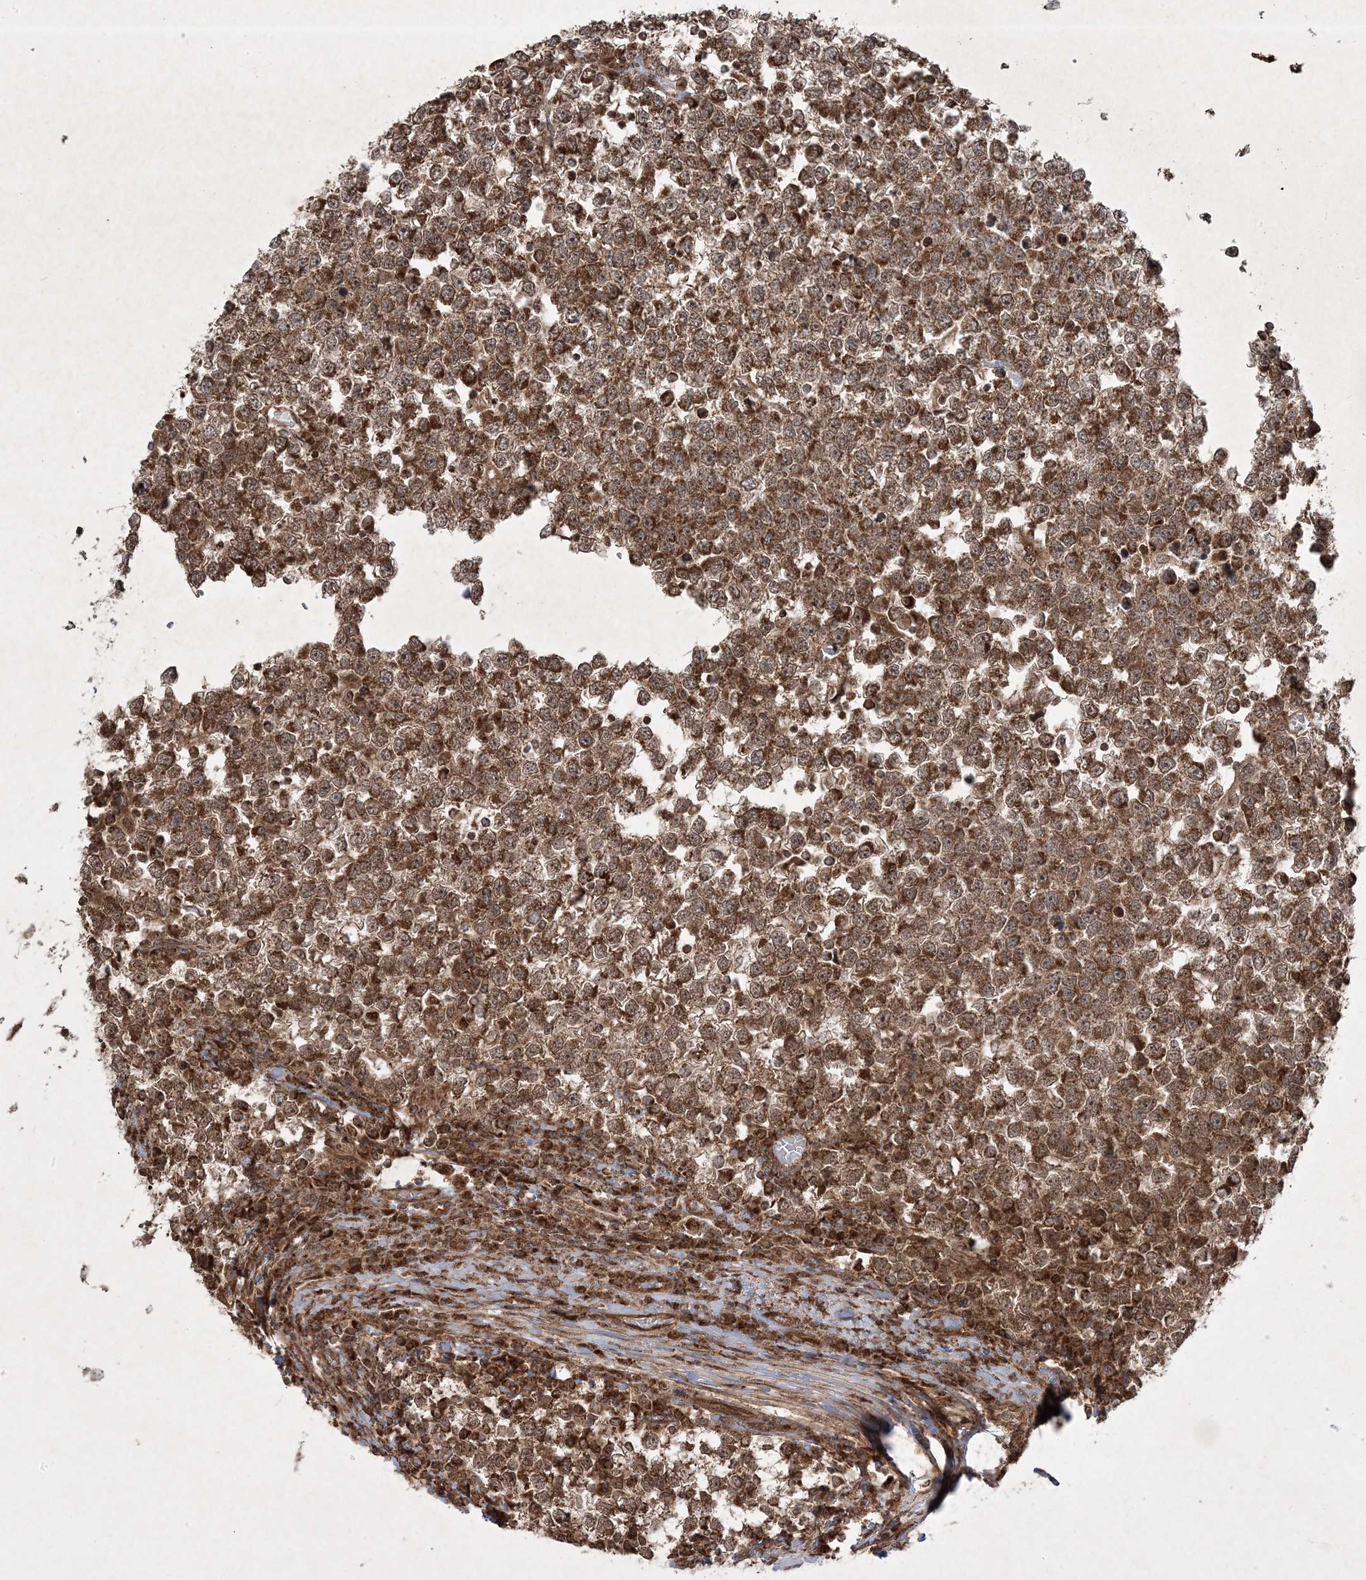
{"staining": {"intensity": "moderate", "quantity": ">75%", "location": "cytoplasmic/membranous,nuclear"}, "tissue": "testis cancer", "cell_type": "Tumor cells", "image_type": "cancer", "snomed": [{"axis": "morphology", "description": "Seminoma, NOS"}, {"axis": "topography", "description": "Testis"}], "caption": "DAB immunohistochemical staining of testis seminoma shows moderate cytoplasmic/membranous and nuclear protein positivity in approximately >75% of tumor cells. (DAB (3,3'-diaminobenzidine) IHC with brightfield microscopy, high magnification).", "gene": "PLEKHM2", "patient": {"sex": "male", "age": 65}}